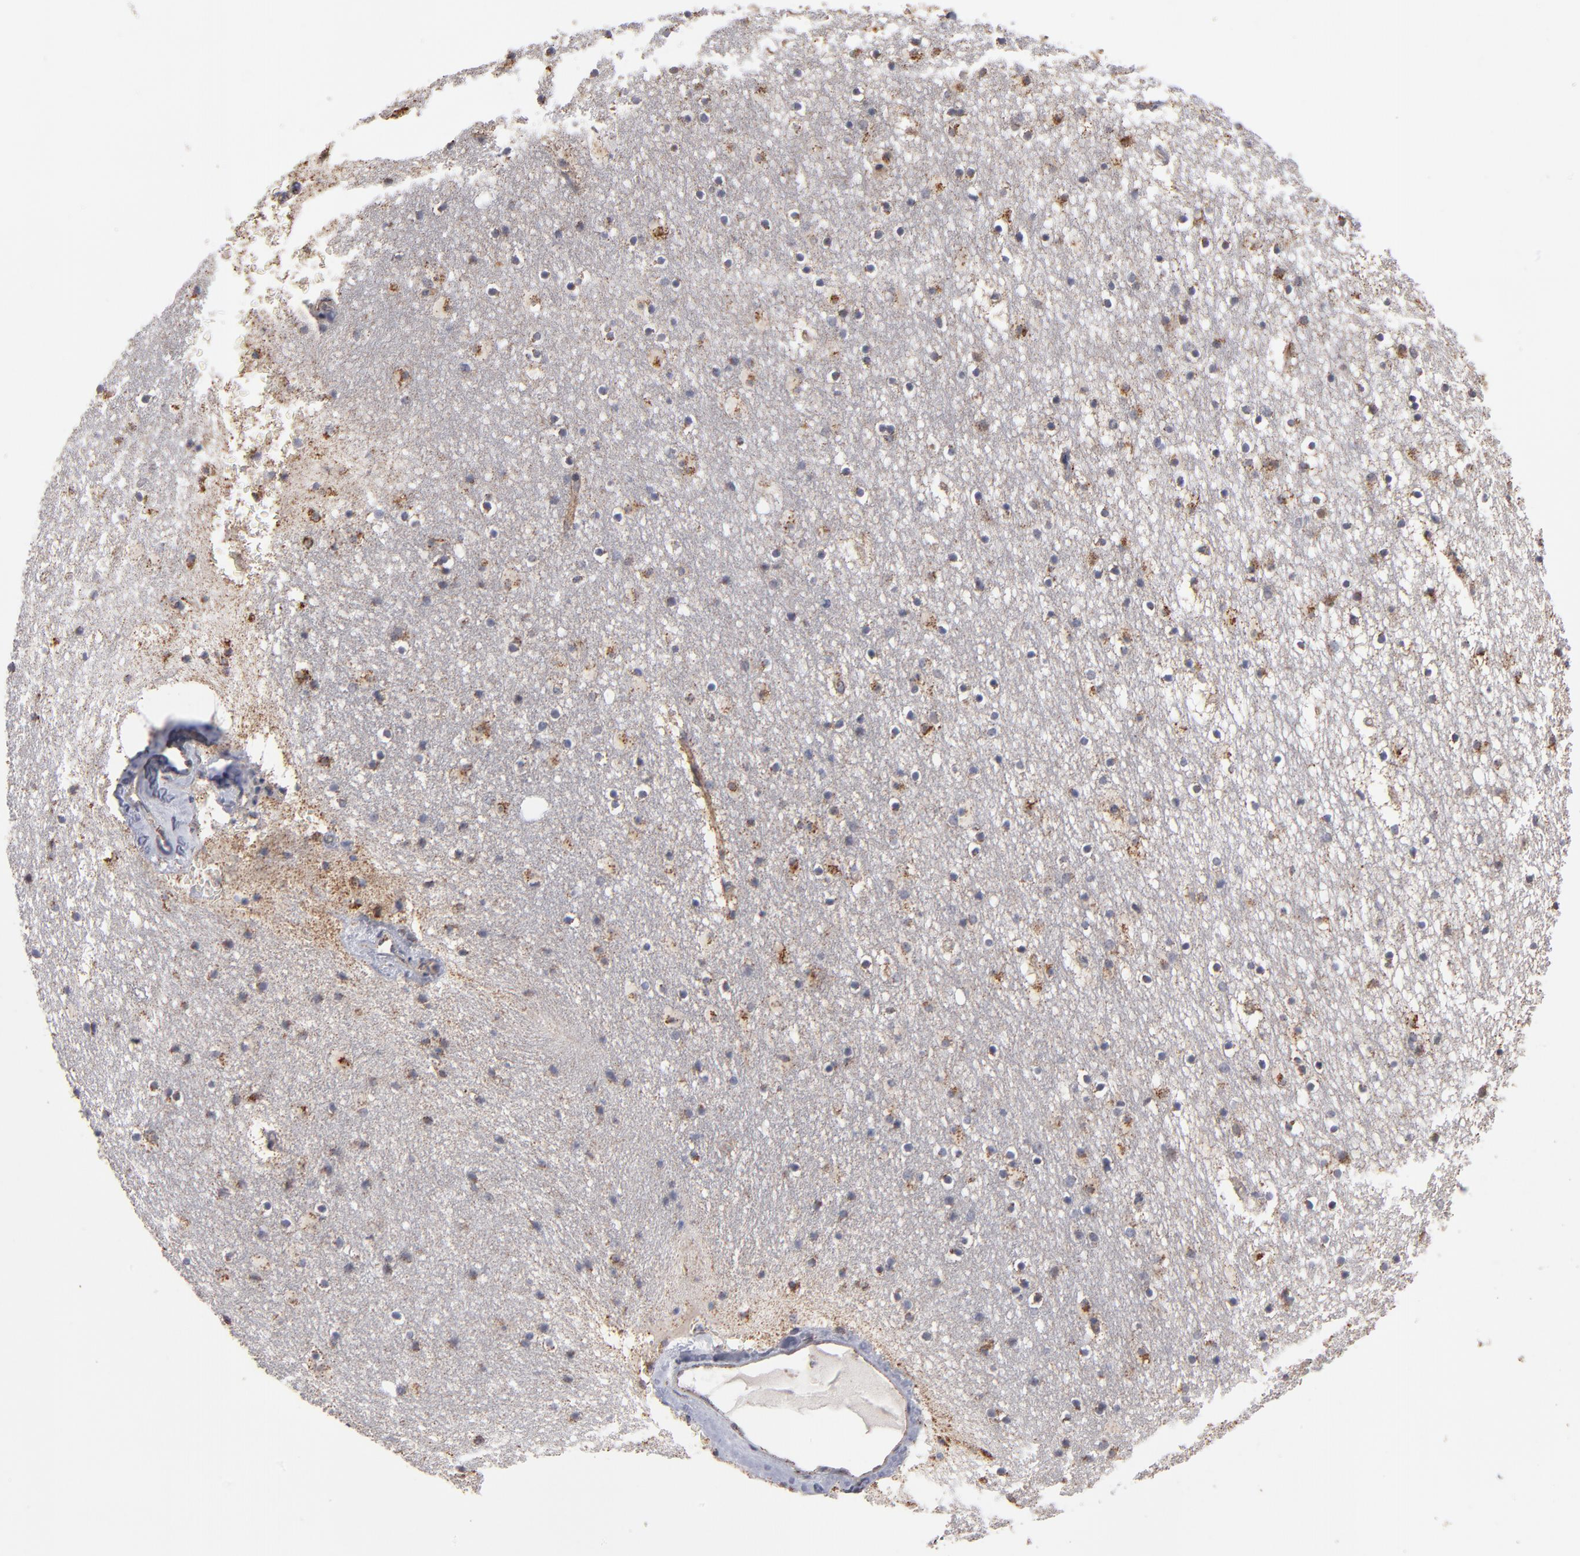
{"staining": {"intensity": "negative", "quantity": "none", "location": "none"}, "tissue": "caudate", "cell_type": "Glial cells", "image_type": "normal", "snomed": [{"axis": "morphology", "description": "Normal tissue, NOS"}, {"axis": "topography", "description": "Lateral ventricle wall"}], "caption": "Glial cells are negative for protein expression in benign human caudate. (DAB immunohistochemistry (IHC) visualized using brightfield microscopy, high magnification).", "gene": "MIPOL1", "patient": {"sex": "male", "age": 45}}